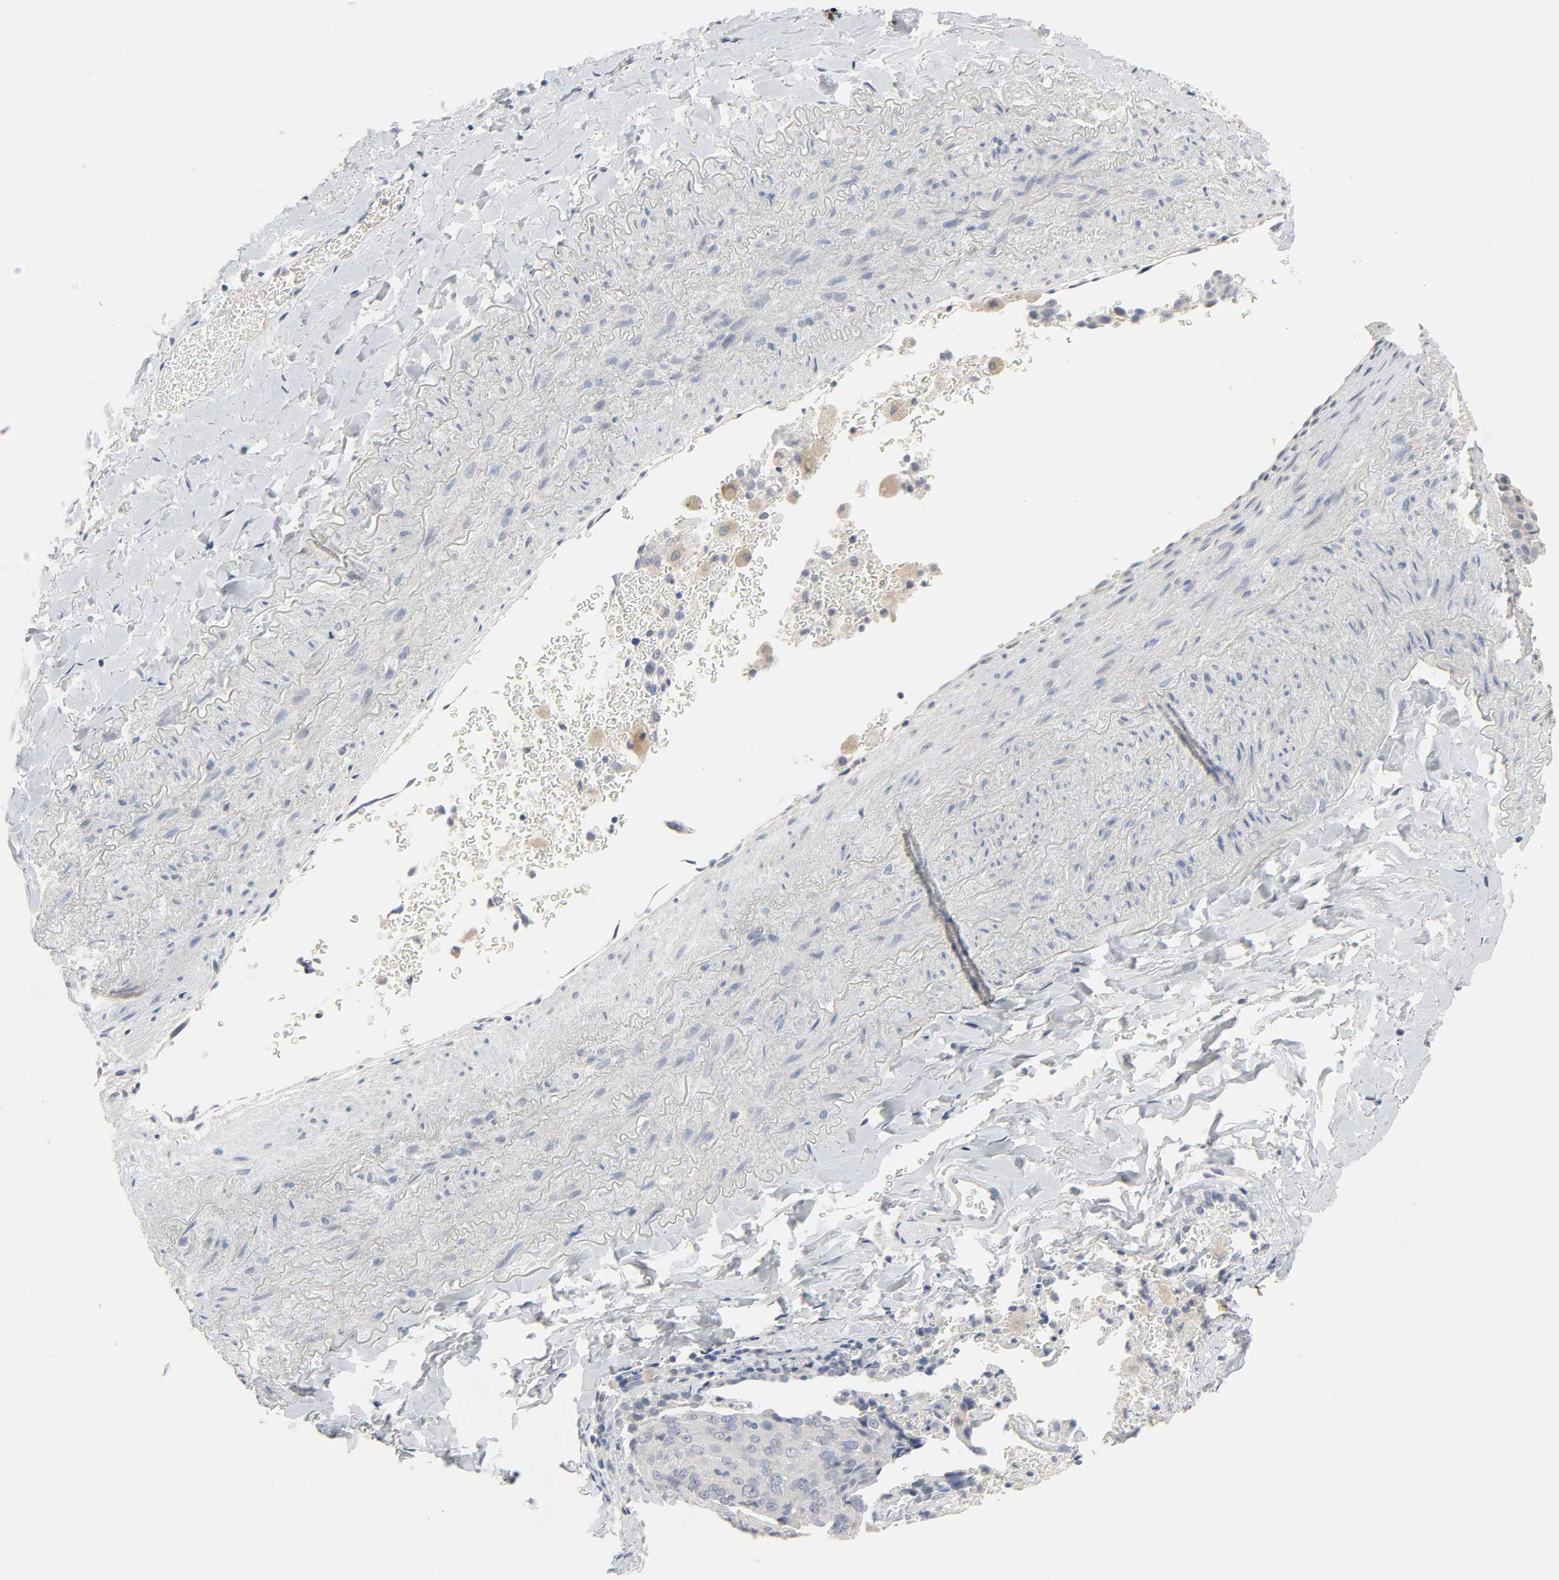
{"staining": {"intensity": "negative", "quantity": "none", "location": "none"}, "tissue": "lung cancer", "cell_type": "Tumor cells", "image_type": "cancer", "snomed": [{"axis": "morphology", "description": "Squamous cell carcinoma, NOS"}, {"axis": "topography", "description": "Lung"}], "caption": "Protein analysis of squamous cell carcinoma (lung) displays no significant positivity in tumor cells.", "gene": "CLEC4E", "patient": {"sex": "male", "age": 54}}